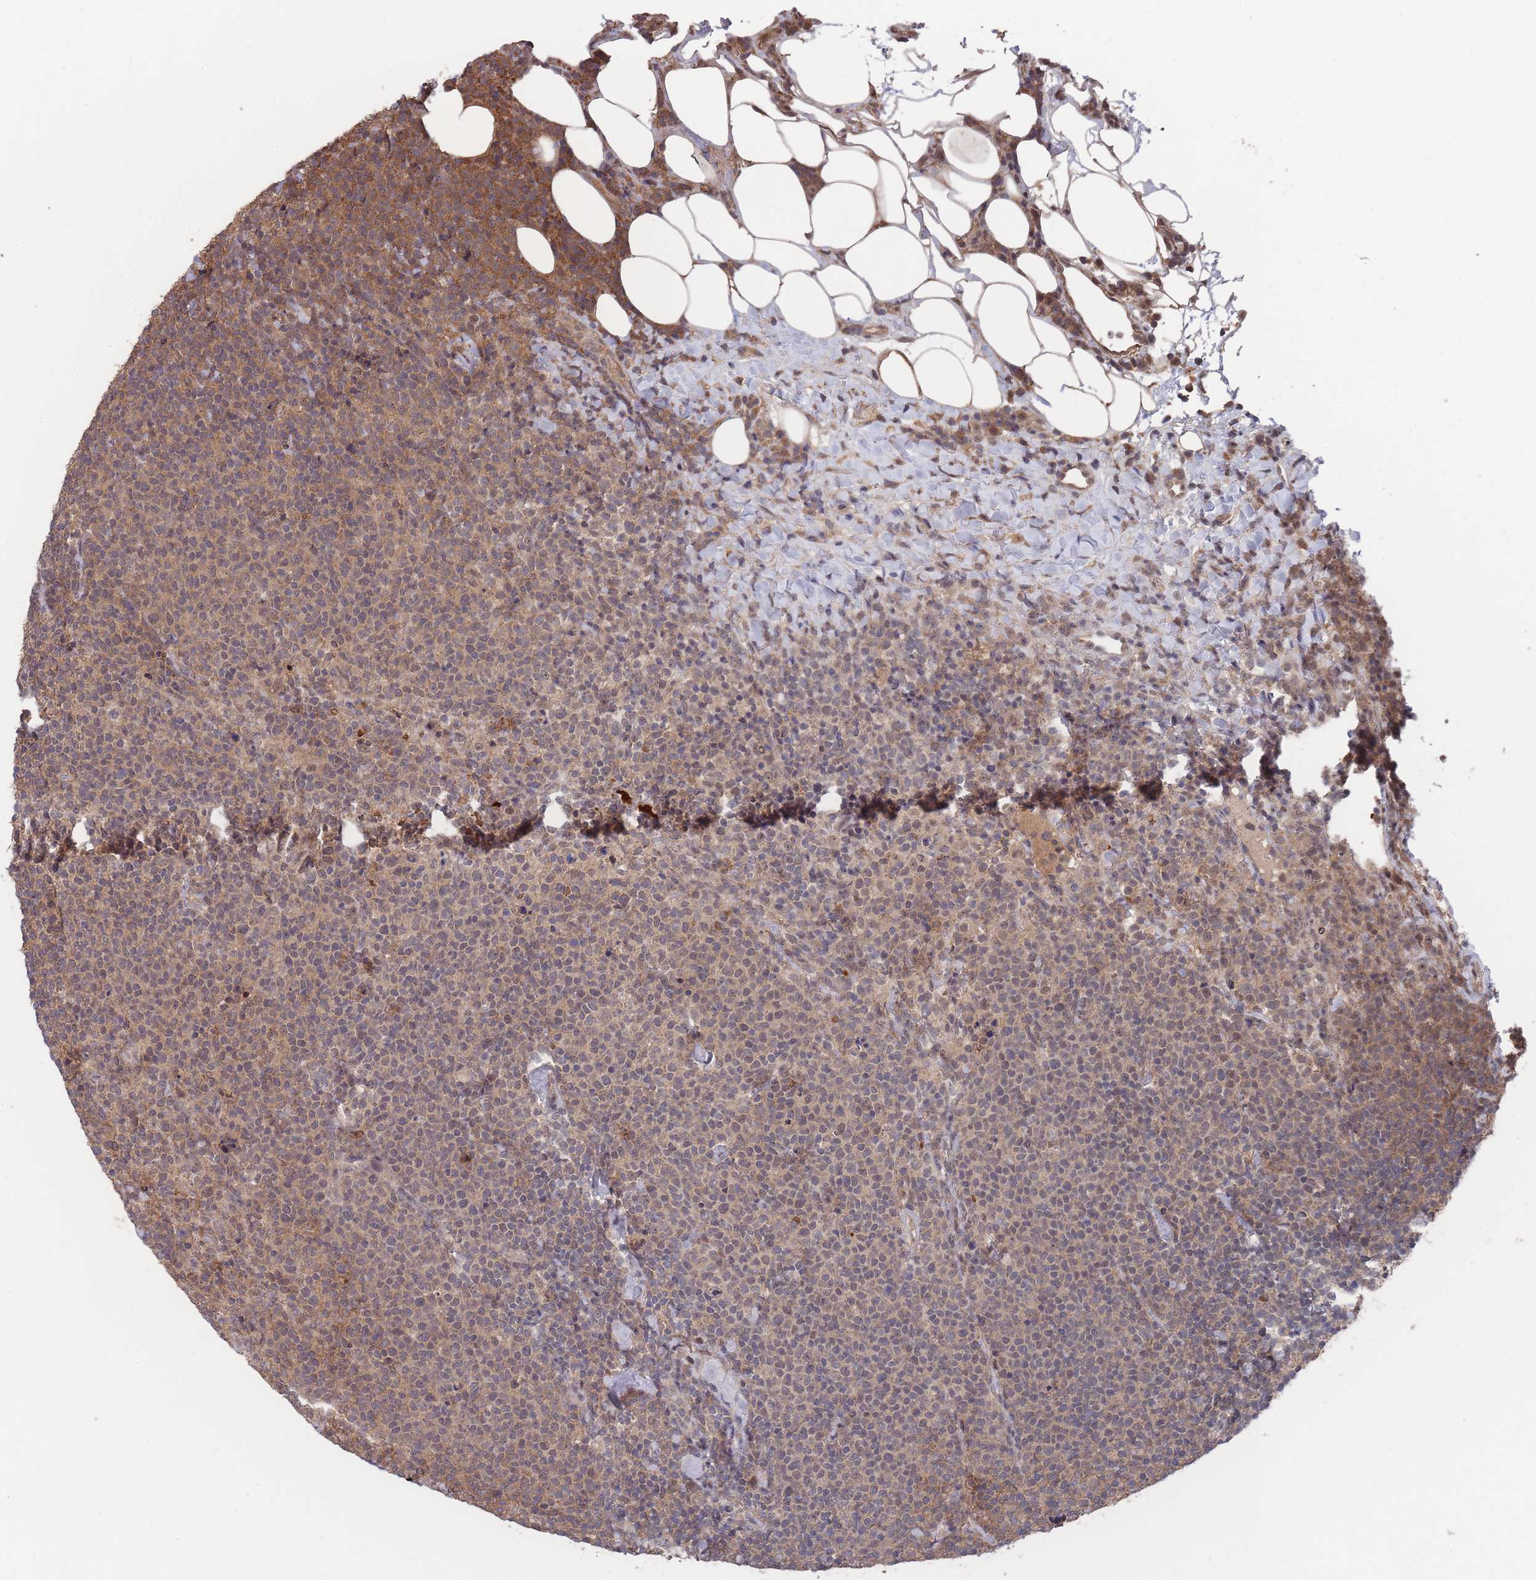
{"staining": {"intensity": "weak", "quantity": "25%-75%", "location": "cytoplasmic/membranous"}, "tissue": "lymphoma", "cell_type": "Tumor cells", "image_type": "cancer", "snomed": [{"axis": "morphology", "description": "Malignant lymphoma, non-Hodgkin's type, High grade"}, {"axis": "topography", "description": "Lymph node"}], "caption": "High-magnification brightfield microscopy of malignant lymphoma, non-Hodgkin's type (high-grade) stained with DAB (brown) and counterstained with hematoxylin (blue). tumor cells exhibit weak cytoplasmic/membranous expression is identified in about25%-75% of cells.", "gene": "SF3B1", "patient": {"sex": "male", "age": 61}}